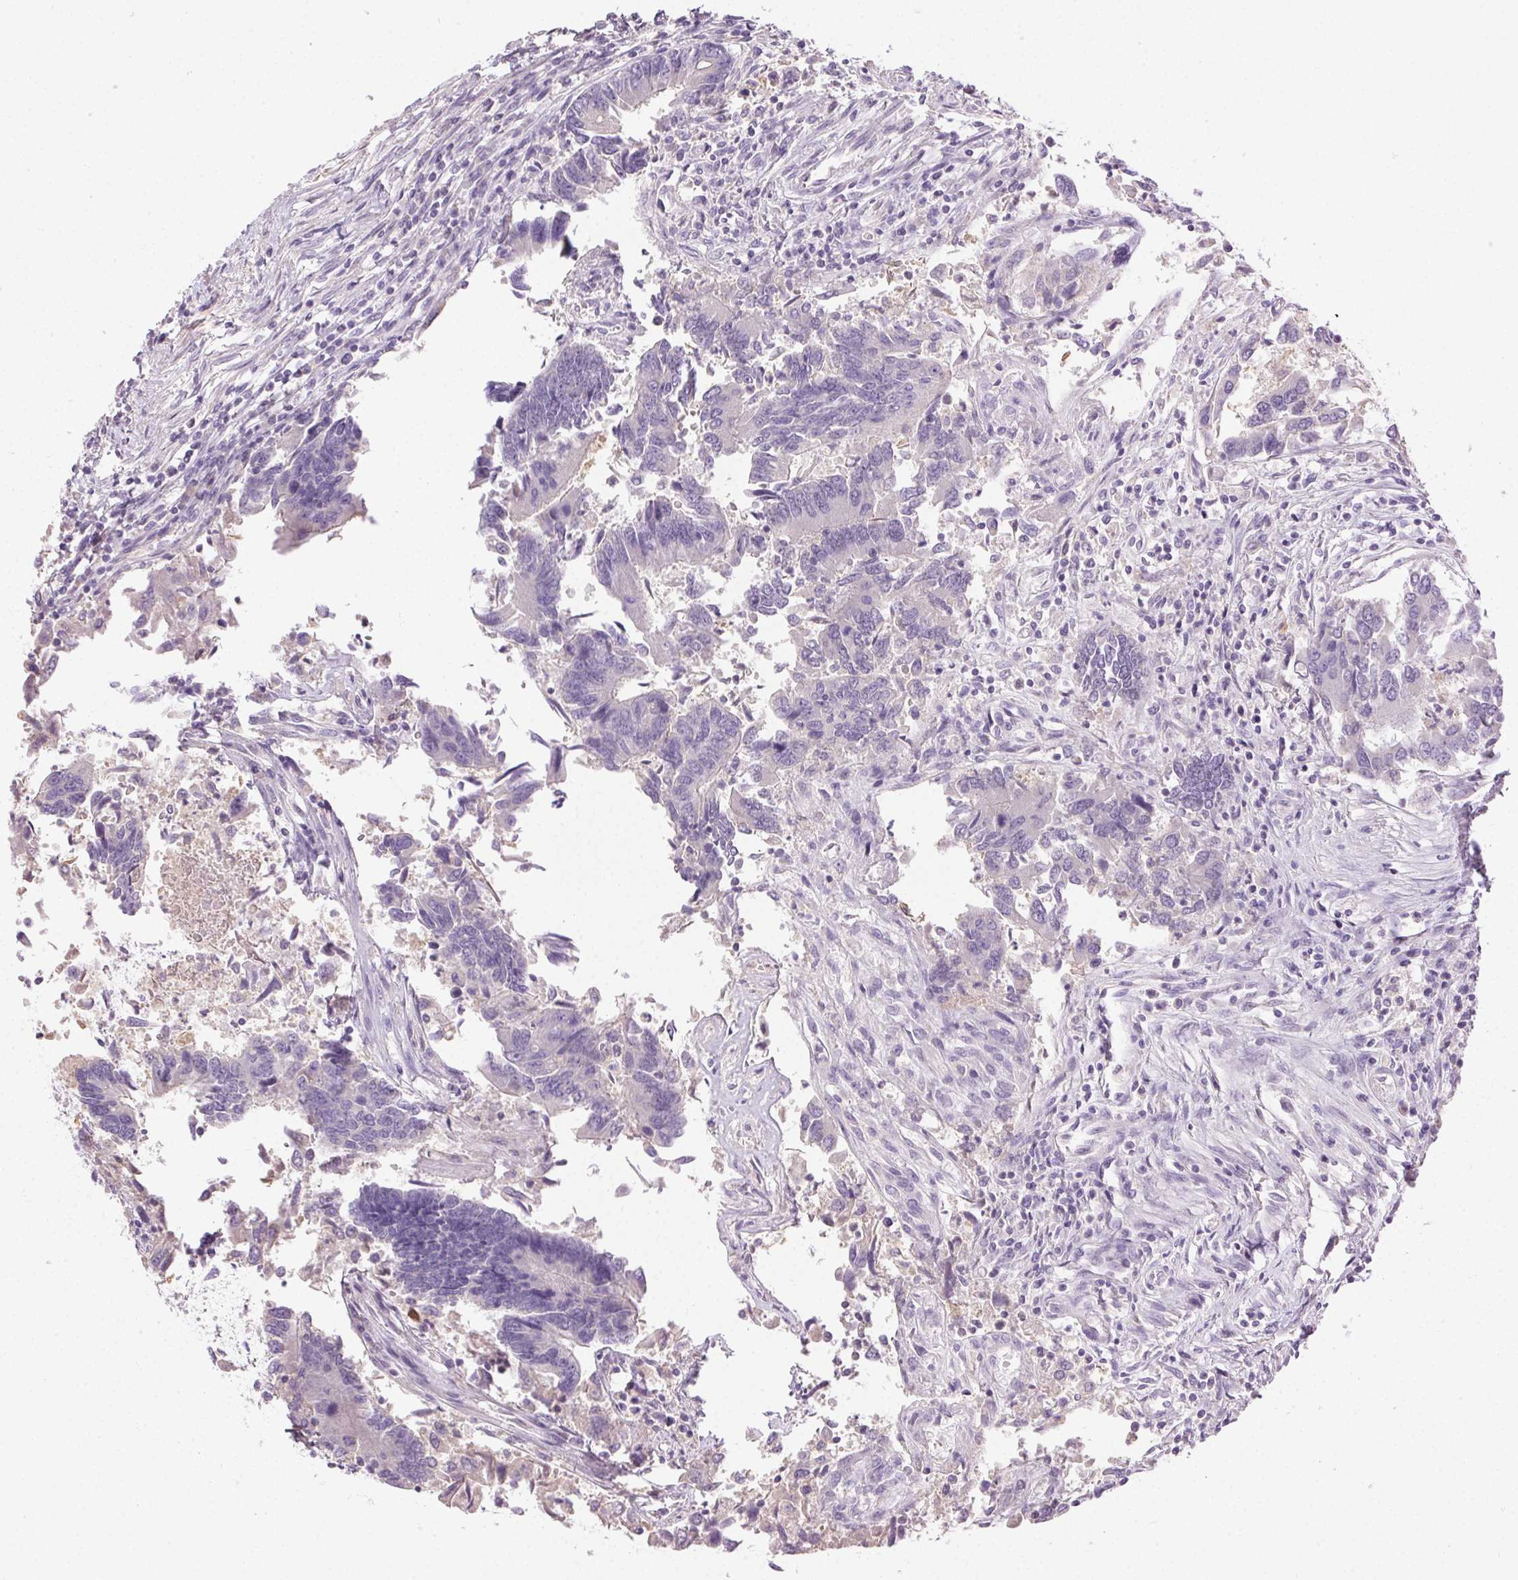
{"staining": {"intensity": "negative", "quantity": "none", "location": "none"}, "tissue": "colorectal cancer", "cell_type": "Tumor cells", "image_type": "cancer", "snomed": [{"axis": "morphology", "description": "Adenocarcinoma, NOS"}, {"axis": "topography", "description": "Colon"}], "caption": "Colorectal adenocarcinoma stained for a protein using IHC demonstrates no positivity tumor cells.", "gene": "BPIFB2", "patient": {"sex": "female", "age": 67}}